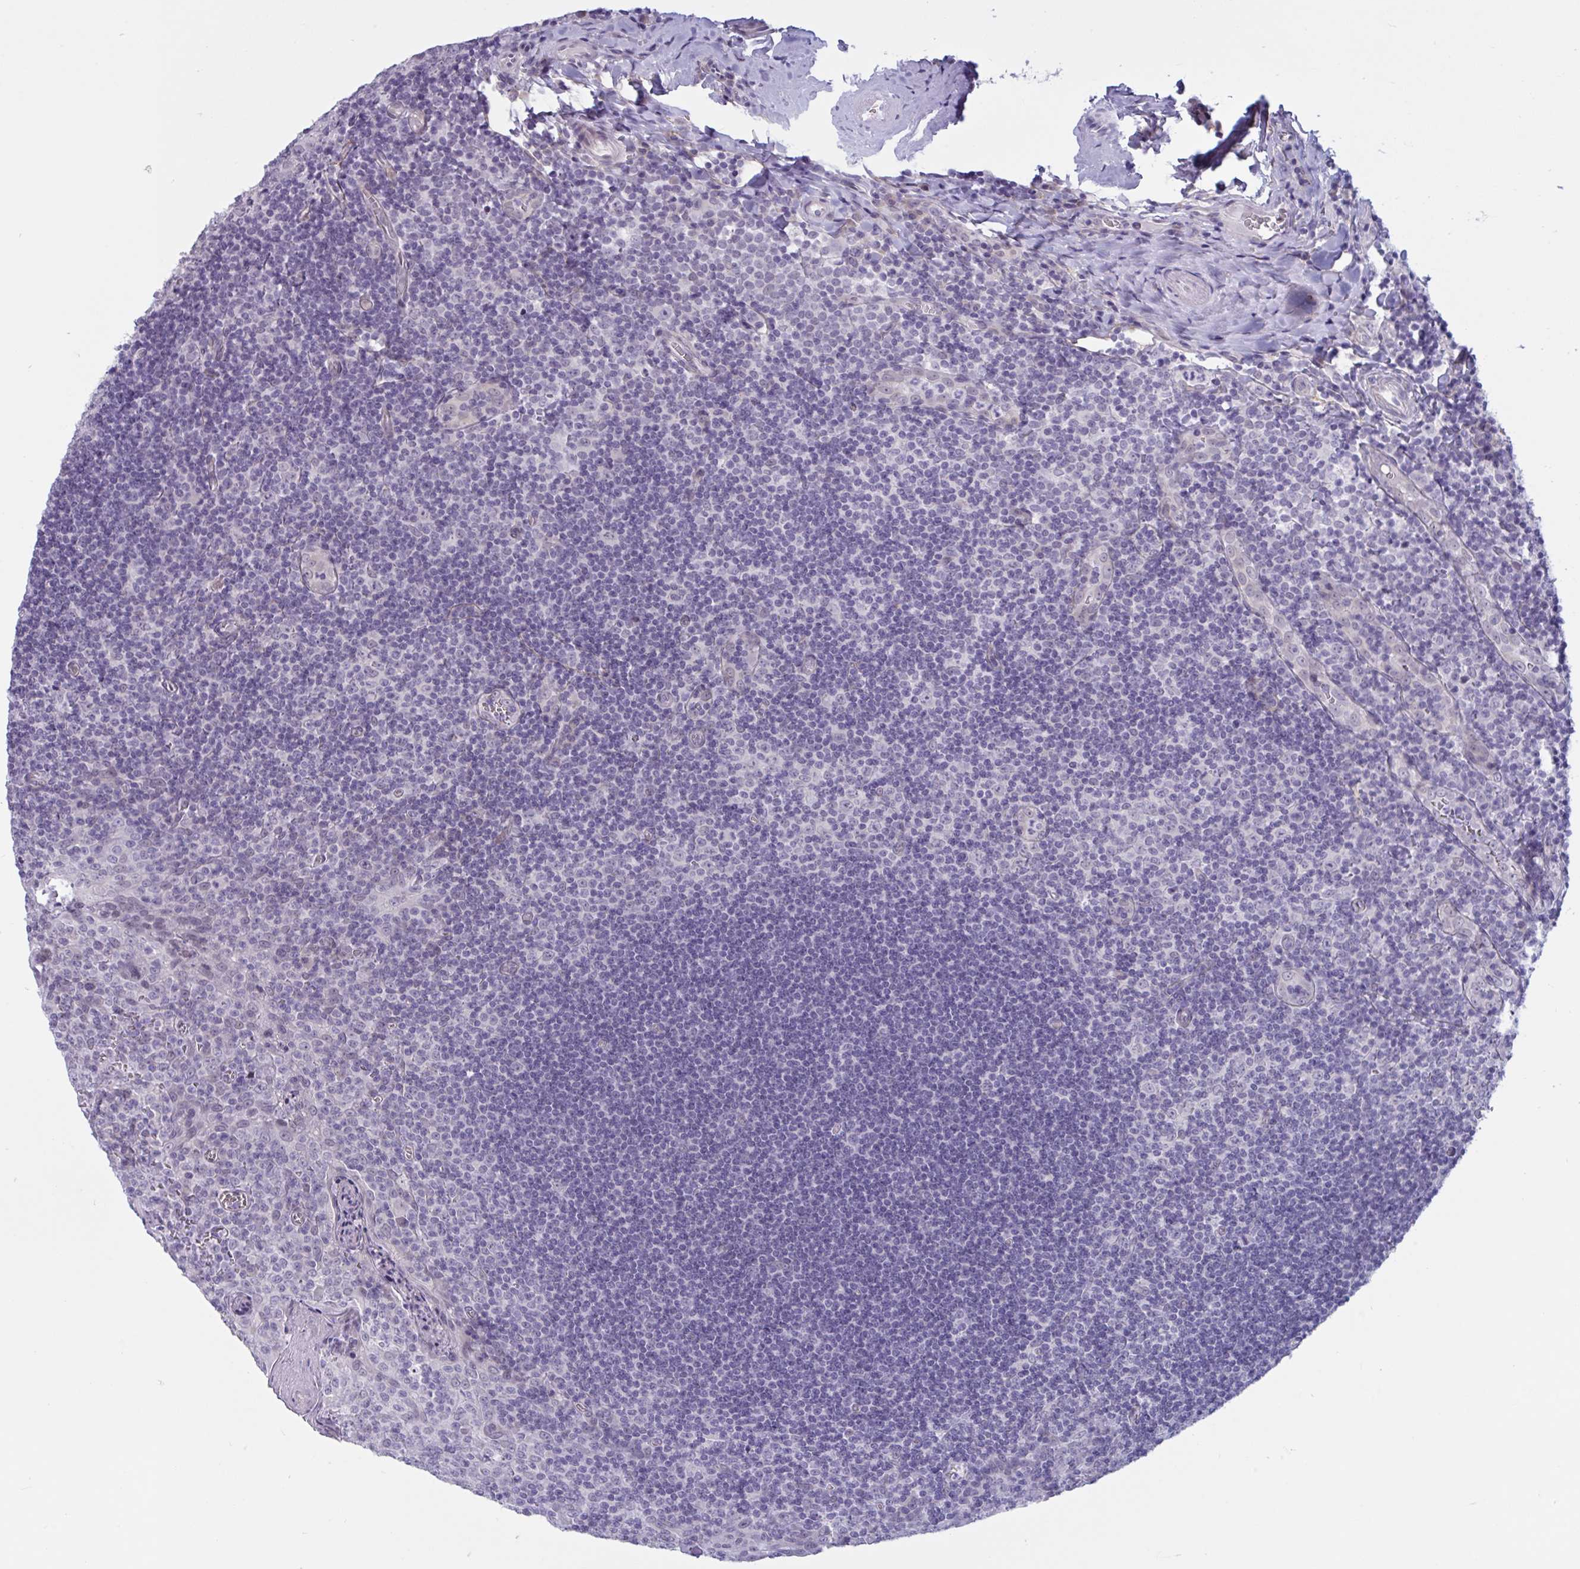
{"staining": {"intensity": "negative", "quantity": "none", "location": "none"}, "tissue": "tonsil", "cell_type": "Germinal center cells", "image_type": "normal", "snomed": [{"axis": "morphology", "description": "Normal tissue, NOS"}, {"axis": "morphology", "description": "Inflammation, NOS"}, {"axis": "topography", "description": "Tonsil"}], "caption": "Immunohistochemical staining of unremarkable tonsil demonstrates no significant positivity in germinal center cells. Nuclei are stained in blue.", "gene": "TCEAL8", "patient": {"sex": "female", "age": 31}}